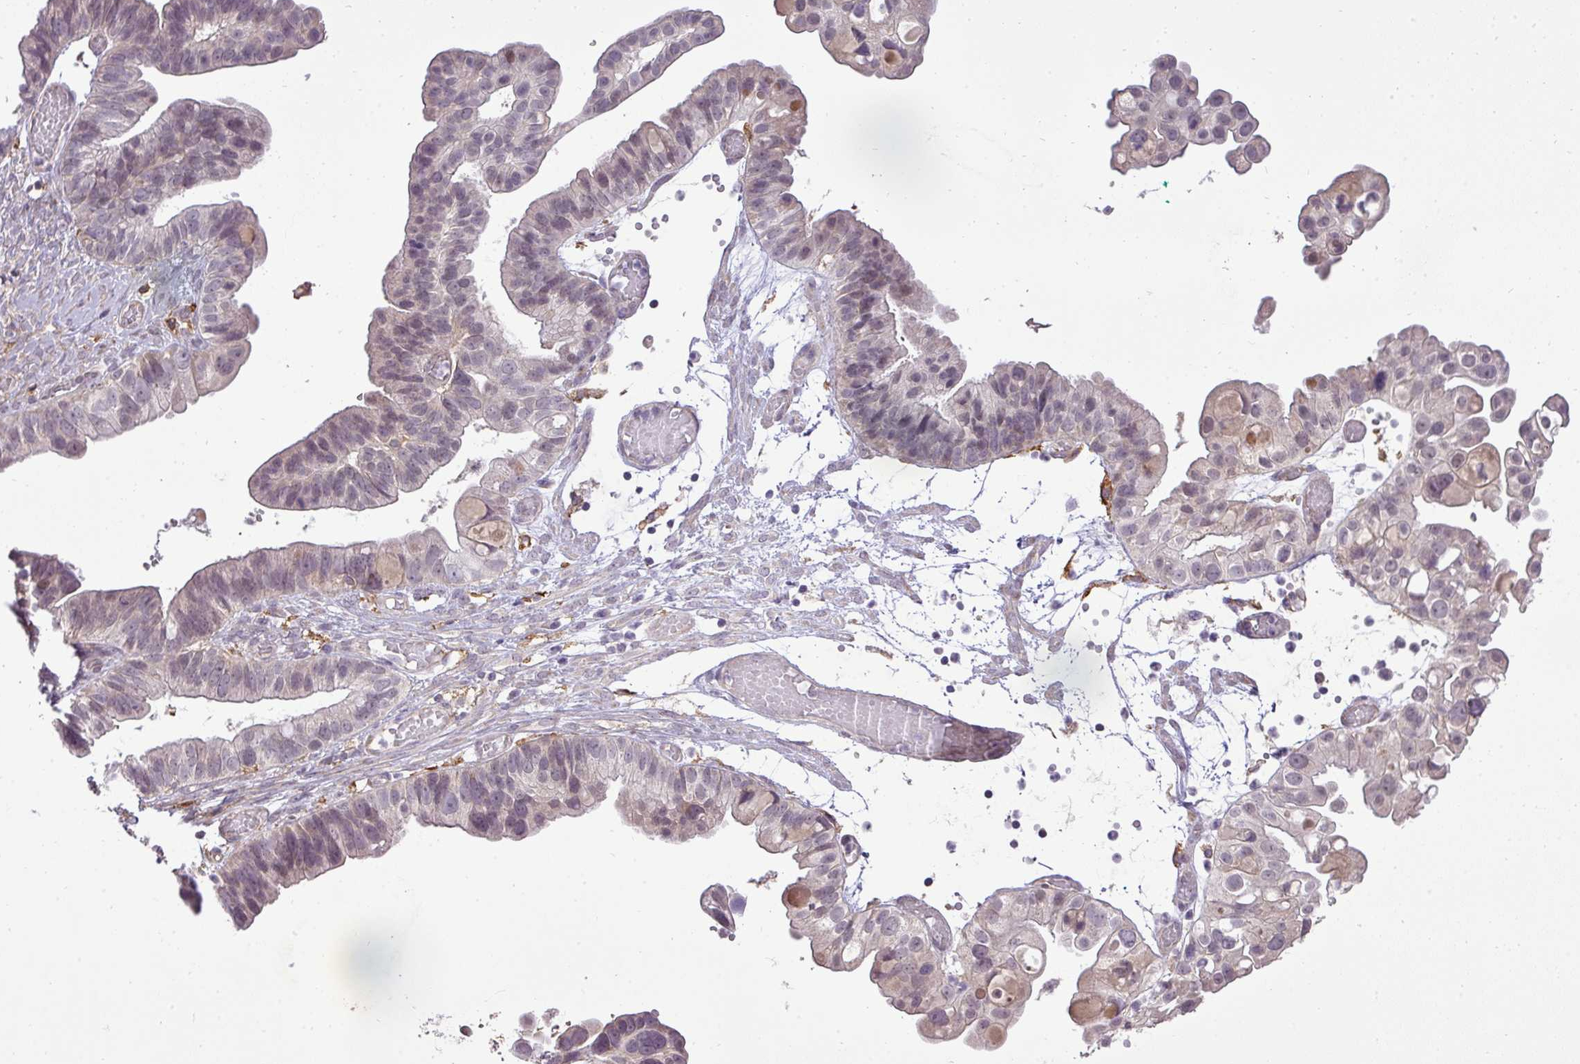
{"staining": {"intensity": "negative", "quantity": "none", "location": "none"}, "tissue": "ovarian cancer", "cell_type": "Tumor cells", "image_type": "cancer", "snomed": [{"axis": "morphology", "description": "Cystadenocarcinoma, serous, NOS"}, {"axis": "topography", "description": "Ovary"}], "caption": "DAB immunohistochemical staining of human ovarian cancer (serous cystadenocarcinoma) demonstrates no significant expression in tumor cells.", "gene": "PDRG1", "patient": {"sex": "female", "age": 56}}